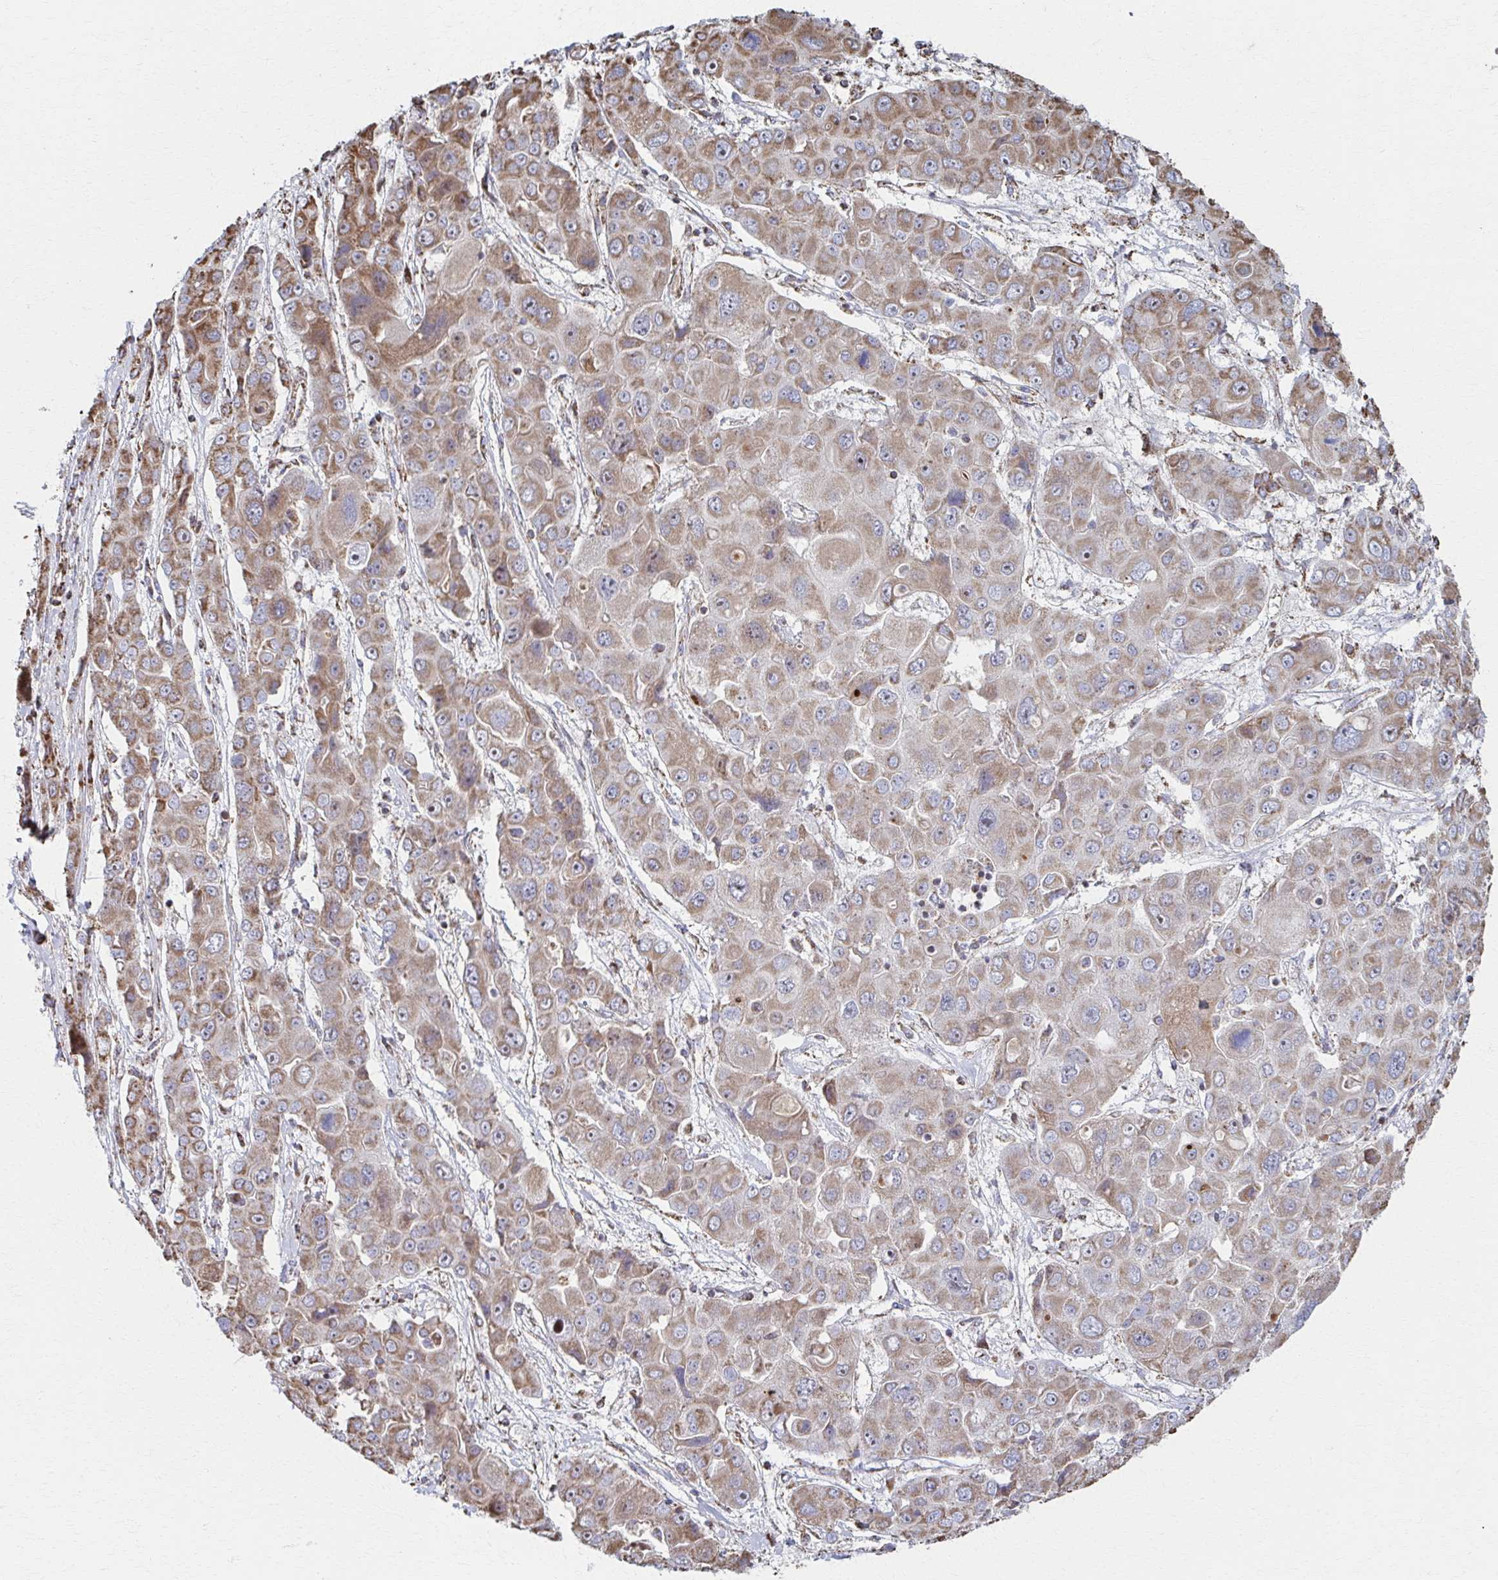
{"staining": {"intensity": "moderate", "quantity": ">75%", "location": "cytoplasmic/membranous"}, "tissue": "liver cancer", "cell_type": "Tumor cells", "image_type": "cancer", "snomed": [{"axis": "morphology", "description": "Cholangiocarcinoma"}, {"axis": "topography", "description": "Liver"}], "caption": "A histopathology image showing moderate cytoplasmic/membranous positivity in about >75% of tumor cells in liver cancer (cholangiocarcinoma), as visualized by brown immunohistochemical staining.", "gene": "SAT1", "patient": {"sex": "male", "age": 67}}